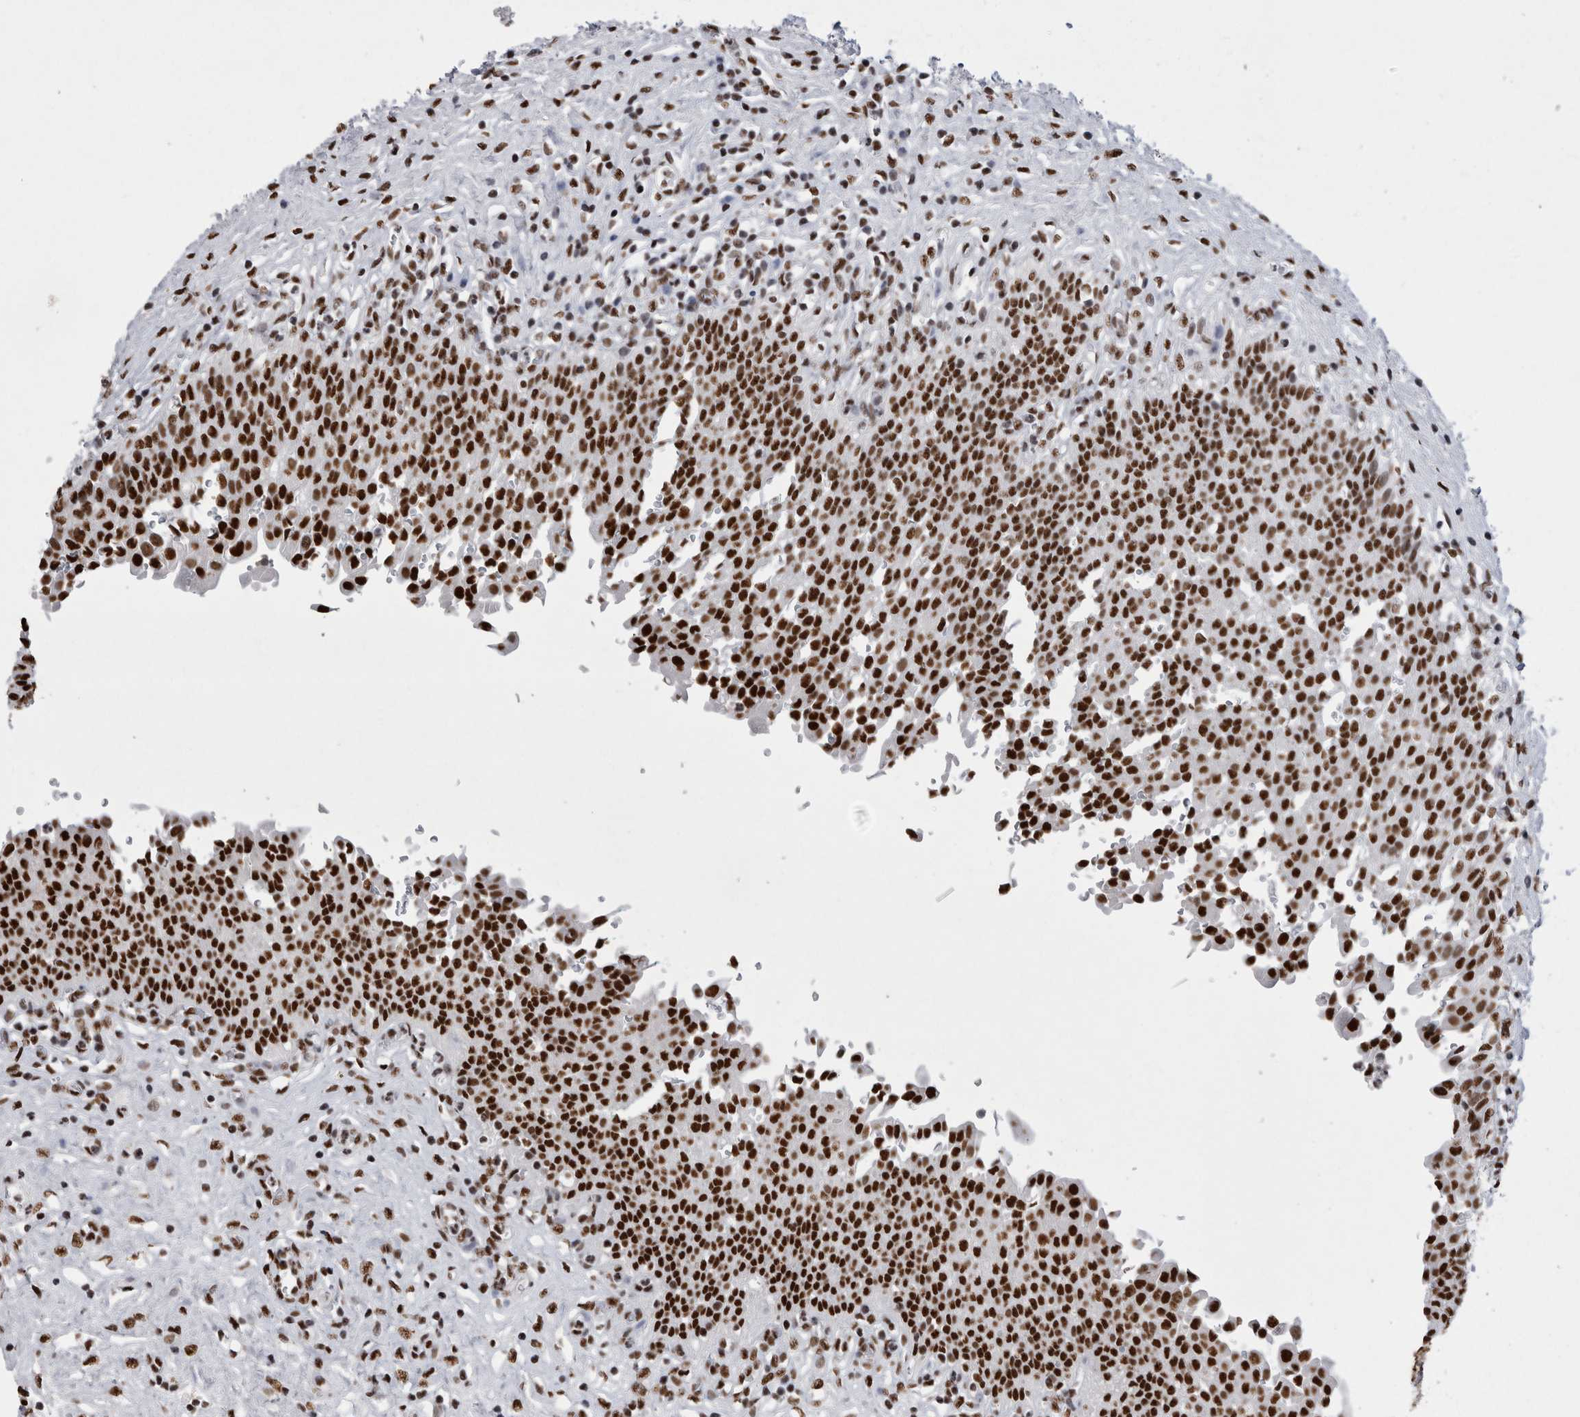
{"staining": {"intensity": "strong", "quantity": ">75%", "location": "nuclear"}, "tissue": "urinary bladder", "cell_type": "Urothelial cells", "image_type": "normal", "snomed": [{"axis": "morphology", "description": "Urothelial carcinoma, High grade"}, {"axis": "topography", "description": "Urinary bladder"}], "caption": "Urinary bladder was stained to show a protein in brown. There is high levels of strong nuclear staining in approximately >75% of urothelial cells. The staining is performed using DAB (3,3'-diaminobenzidine) brown chromogen to label protein expression. The nuclei are counter-stained blue using hematoxylin.", "gene": "ALPK3", "patient": {"sex": "male", "age": 46}}